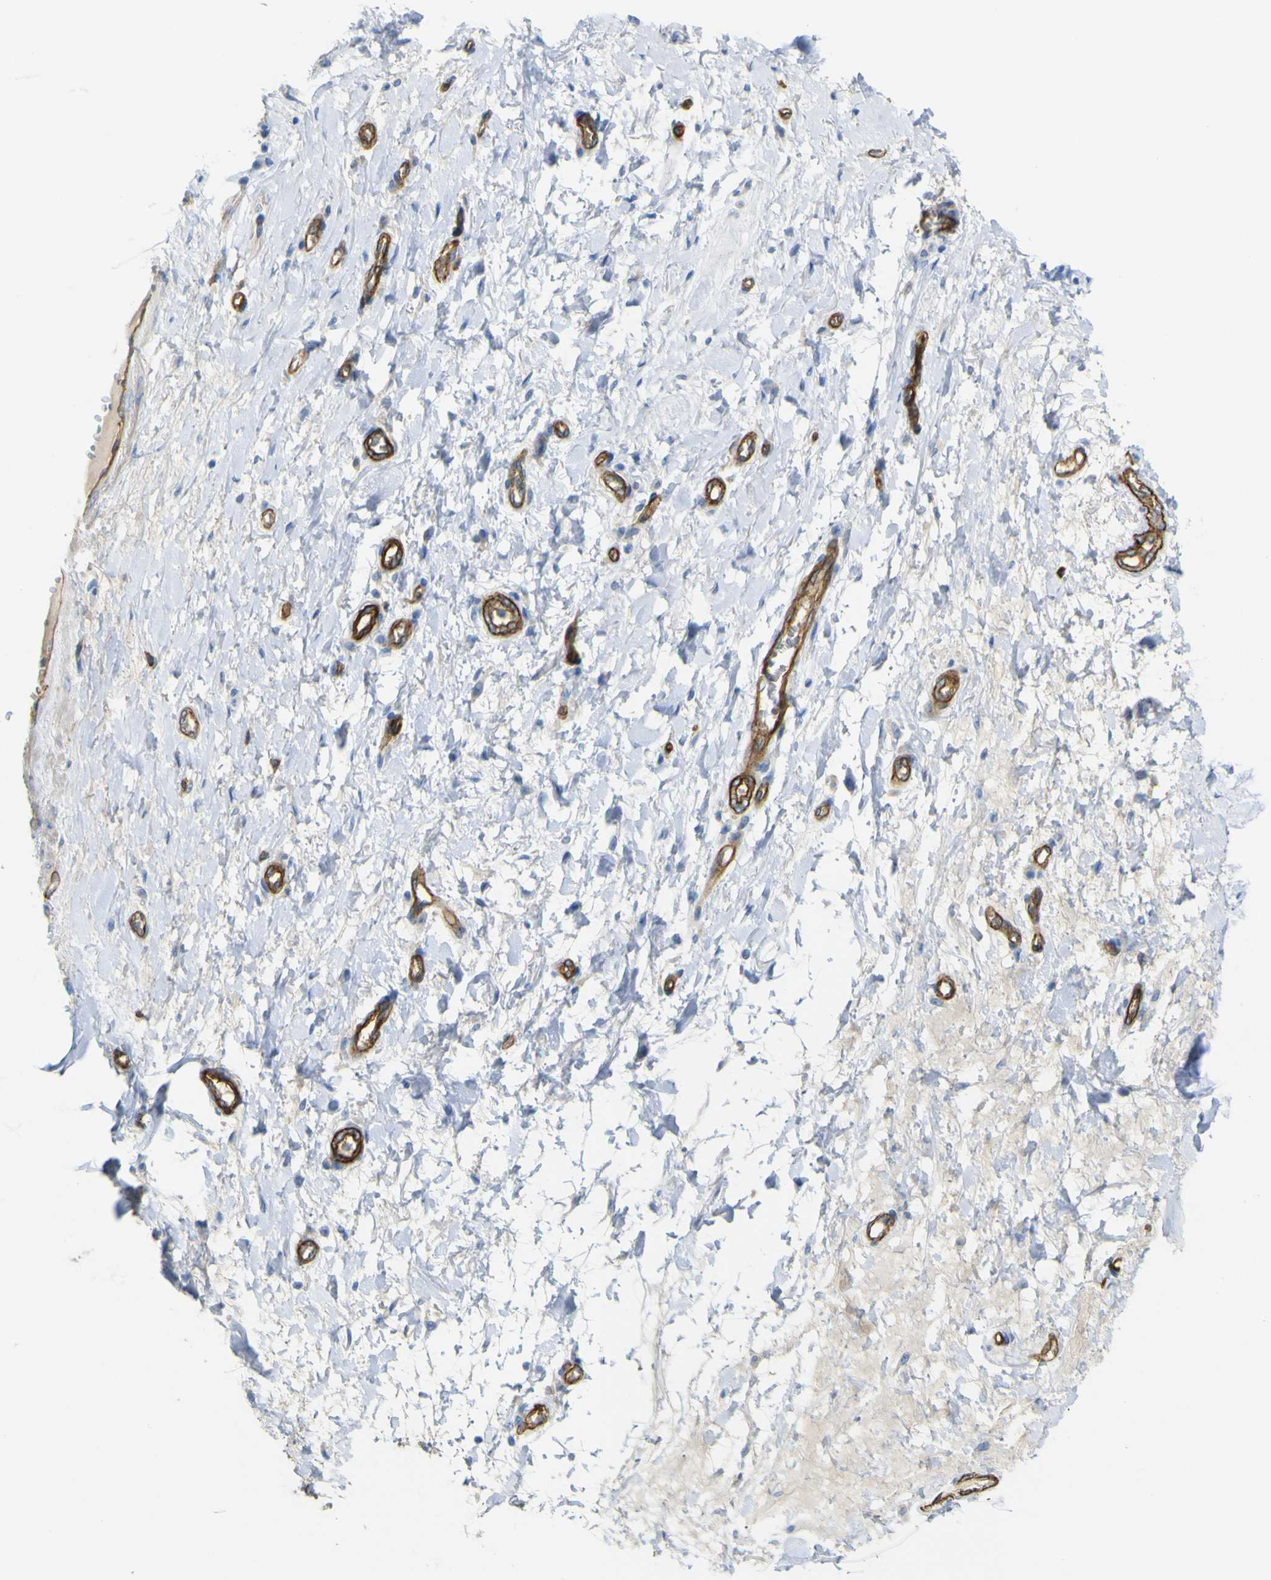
{"staining": {"intensity": "negative", "quantity": "none", "location": "none"}, "tissue": "adipose tissue", "cell_type": "Adipocytes", "image_type": "normal", "snomed": [{"axis": "morphology", "description": "Normal tissue, NOS"}, {"axis": "morphology", "description": "Adenocarcinoma, NOS"}, {"axis": "topography", "description": "Esophagus"}], "caption": "Immunohistochemistry histopathology image of benign adipose tissue: human adipose tissue stained with DAB displays no significant protein expression in adipocytes. Nuclei are stained in blue.", "gene": "CD93", "patient": {"sex": "male", "age": 62}}